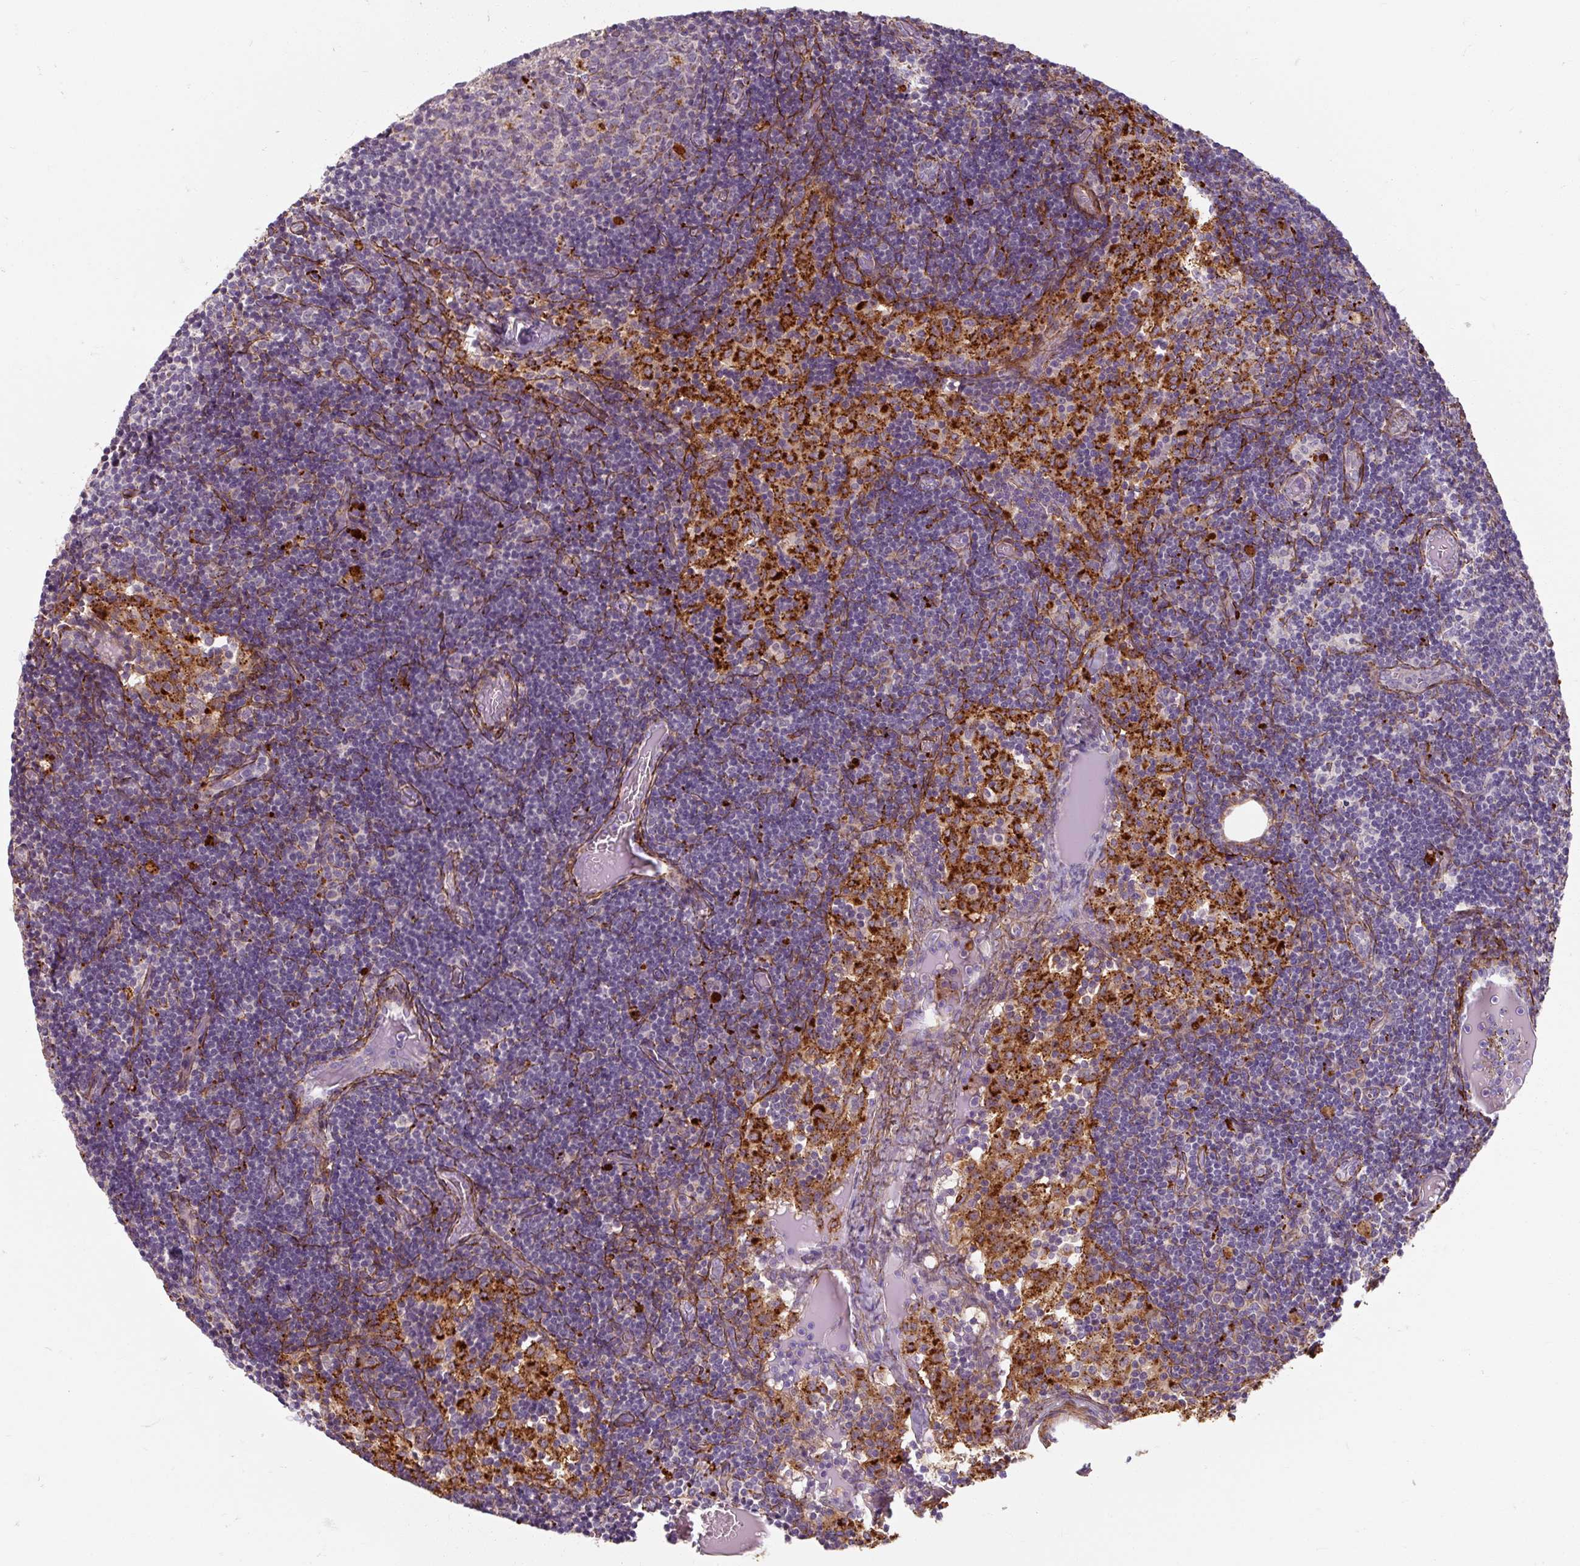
{"staining": {"intensity": "negative", "quantity": "none", "location": "none"}, "tissue": "lymph node", "cell_type": "Germinal center cells", "image_type": "normal", "snomed": [{"axis": "morphology", "description": "Normal tissue, NOS"}, {"axis": "topography", "description": "Lymph node"}], "caption": "Human lymph node stained for a protein using IHC shows no positivity in germinal center cells.", "gene": "MRPS5", "patient": {"sex": "female", "age": 31}}